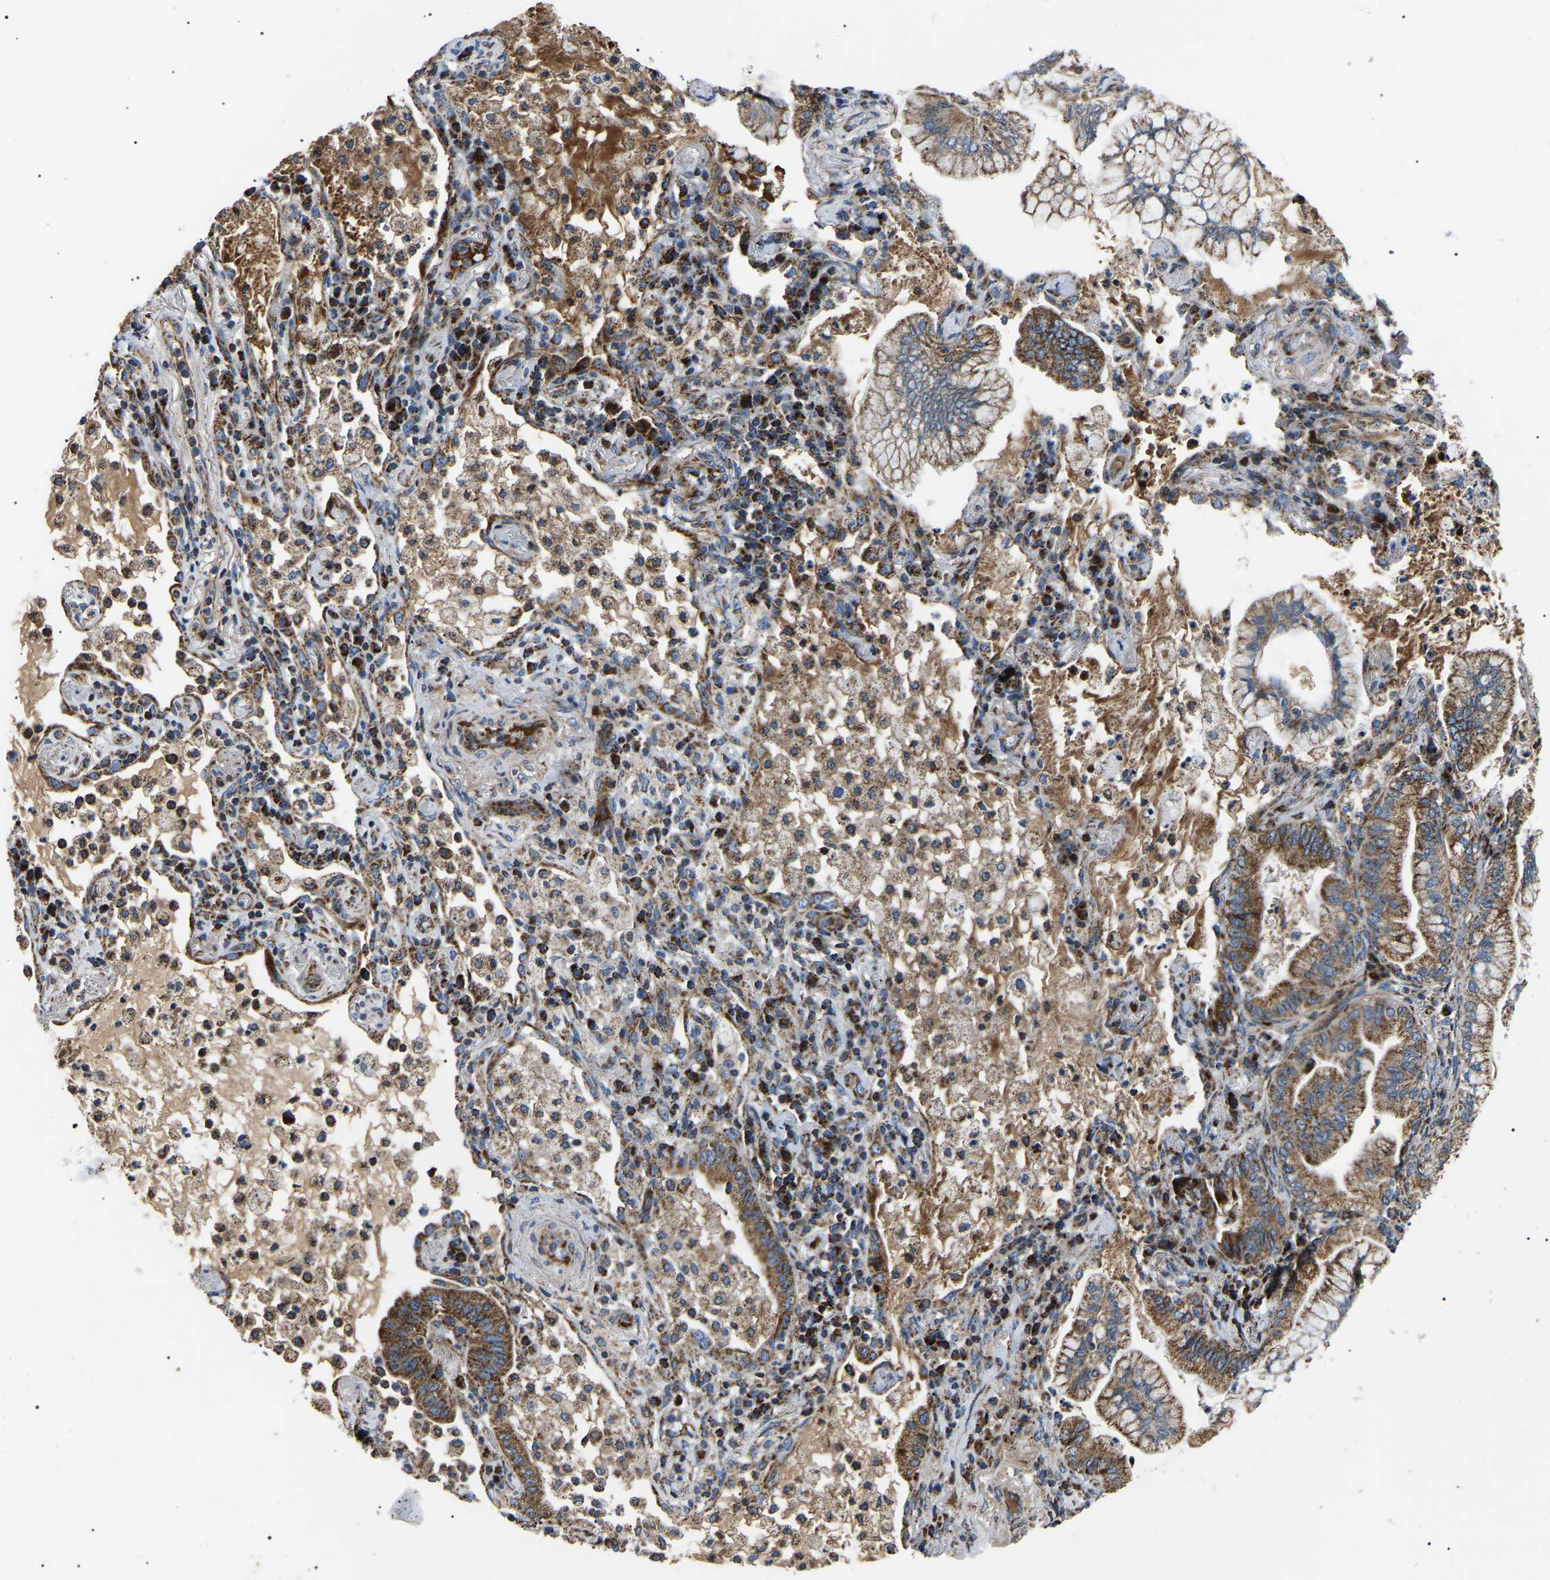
{"staining": {"intensity": "moderate", "quantity": ">75%", "location": "cytoplasmic/membranous"}, "tissue": "lung cancer", "cell_type": "Tumor cells", "image_type": "cancer", "snomed": [{"axis": "morphology", "description": "Adenocarcinoma, NOS"}, {"axis": "topography", "description": "Lung"}], "caption": "Protein expression analysis of human lung adenocarcinoma reveals moderate cytoplasmic/membranous expression in about >75% of tumor cells.", "gene": "PPM1E", "patient": {"sex": "female", "age": 70}}